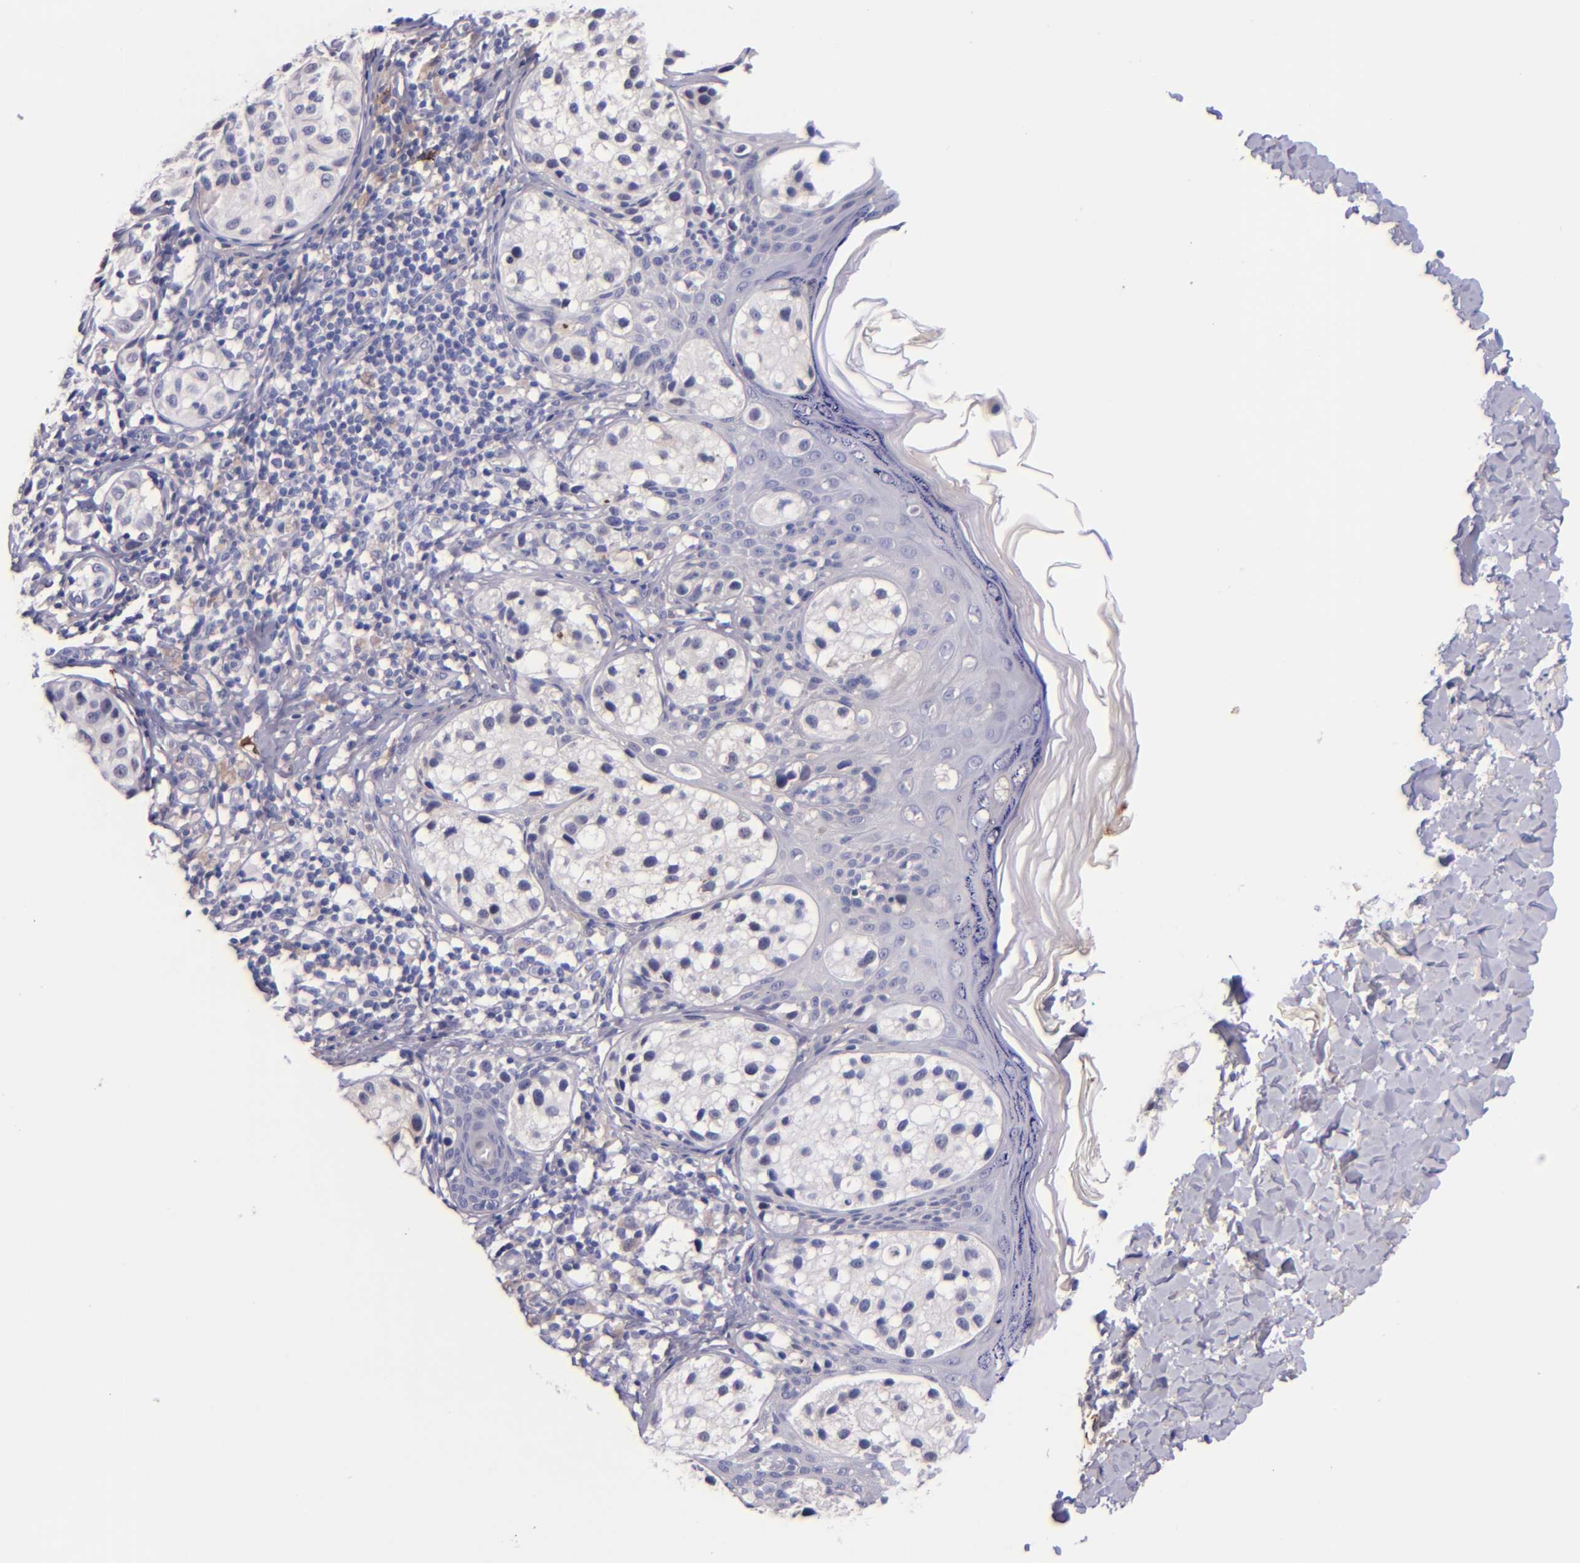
{"staining": {"intensity": "negative", "quantity": "none", "location": "none"}, "tissue": "melanoma", "cell_type": "Tumor cells", "image_type": "cancer", "snomed": [{"axis": "morphology", "description": "Malignant melanoma, NOS"}, {"axis": "topography", "description": "Skin"}], "caption": "The immunohistochemistry histopathology image has no significant expression in tumor cells of melanoma tissue.", "gene": "KNG1", "patient": {"sex": "male", "age": 23}}